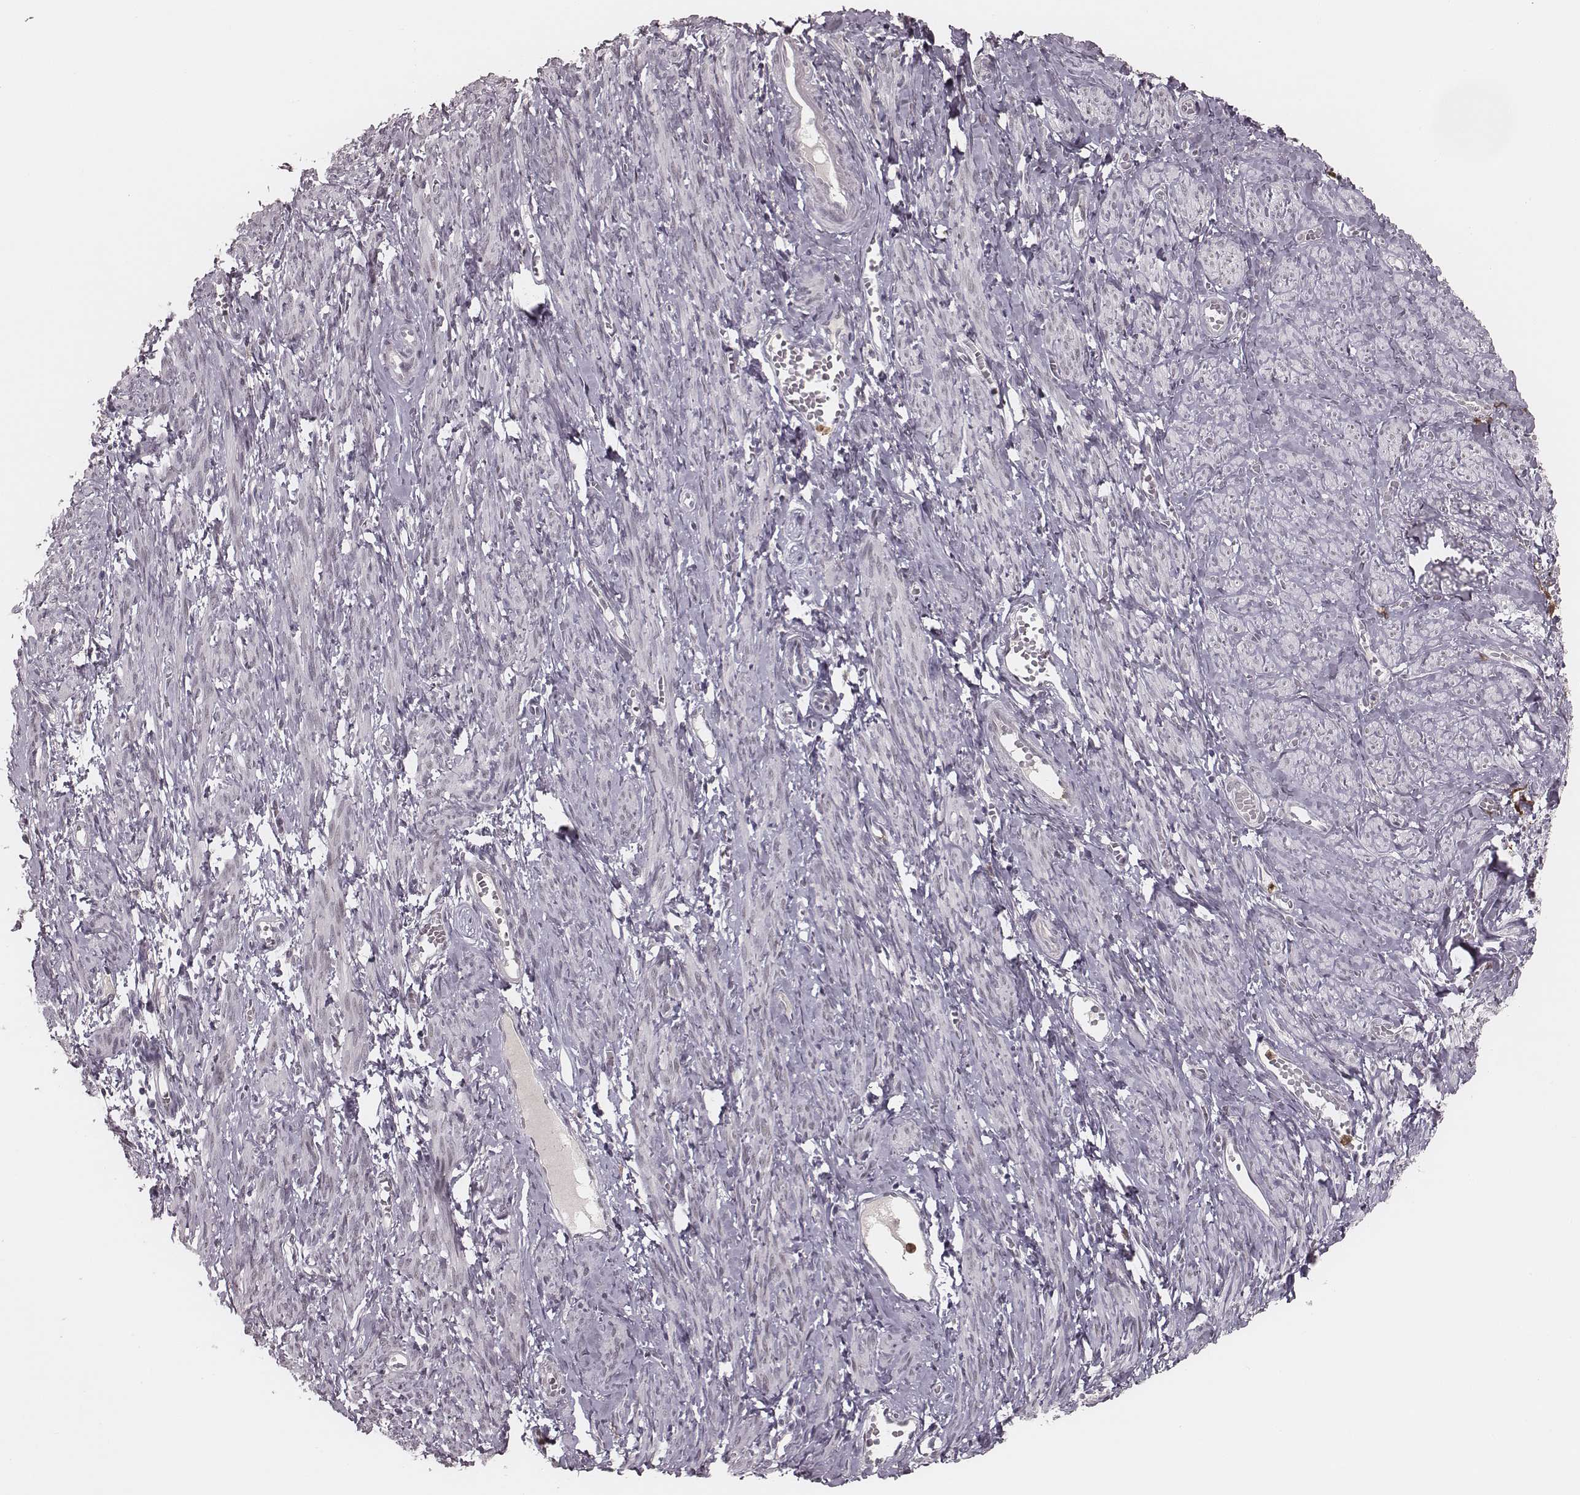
{"staining": {"intensity": "negative", "quantity": "none", "location": "none"}, "tissue": "smooth muscle", "cell_type": "Smooth muscle cells", "image_type": "normal", "snomed": [{"axis": "morphology", "description": "Normal tissue, NOS"}, {"axis": "topography", "description": "Smooth muscle"}], "caption": "Immunohistochemistry (IHC) image of unremarkable smooth muscle stained for a protein (brown), which shows no staining in smooth muscle cells.", "gene": "KITLG", "patient": {"sex": "female", "age": 65}}